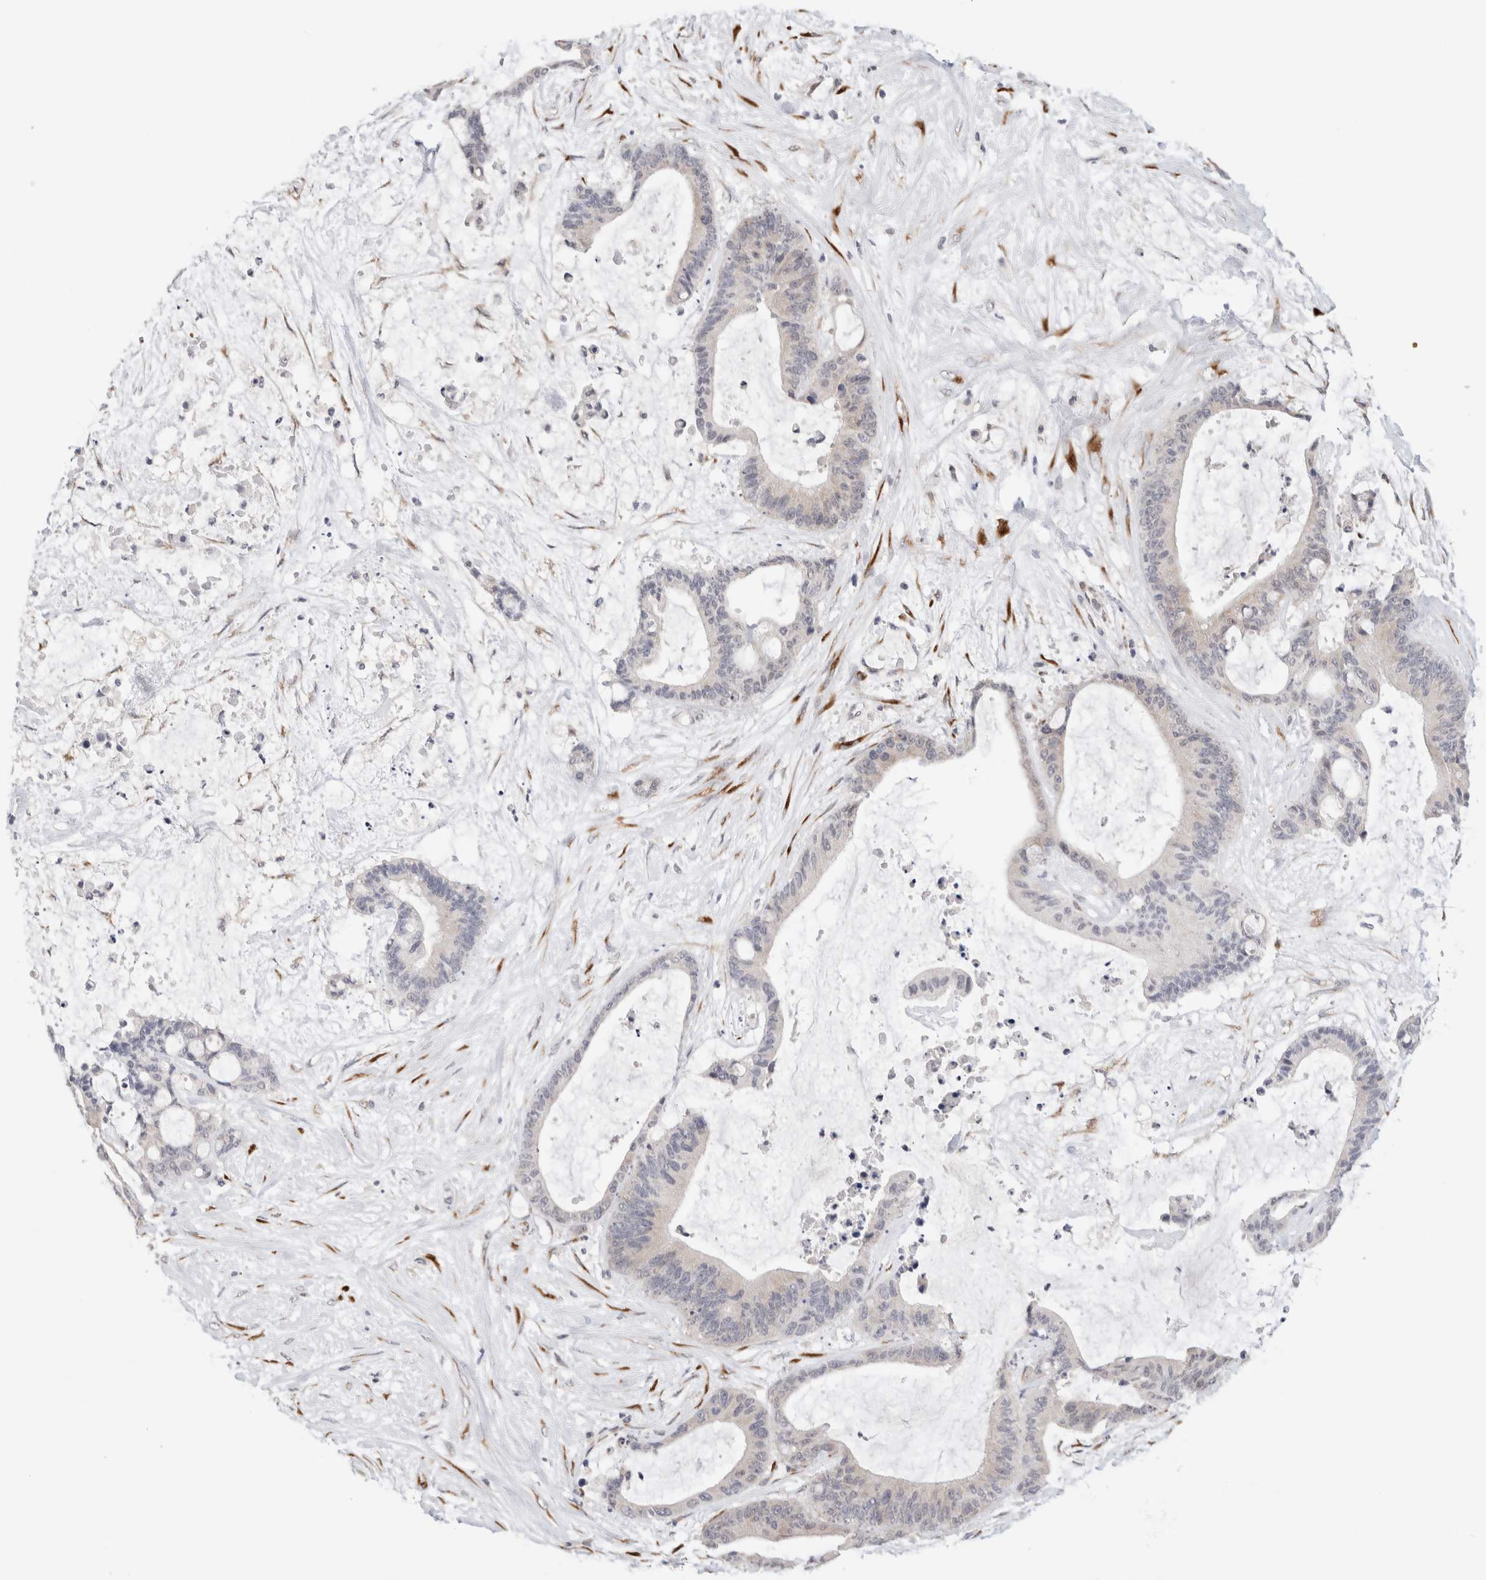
{"staining": {"intensity": "negative", "quantity": "none", "location": "none"}, "tissue": "liver cancer", "cell_type": "Tumor cells", "image_type": "cancer", "snomed": [{"axis": "morphology", "description": "Cholangiocarcinoma"}, {"axis": "topography", "description": "Liver"}], "caption": "Immunohistochemistry of liver cancer (cholangiocarcinoma) shows no expression in tumor cells. (DAB (3,3'-diaminobenzidine) immunohistochemistry (IHC), high magnification).", "gene": "HDLBP", "patient": {"sex": "female", "age": 73}}